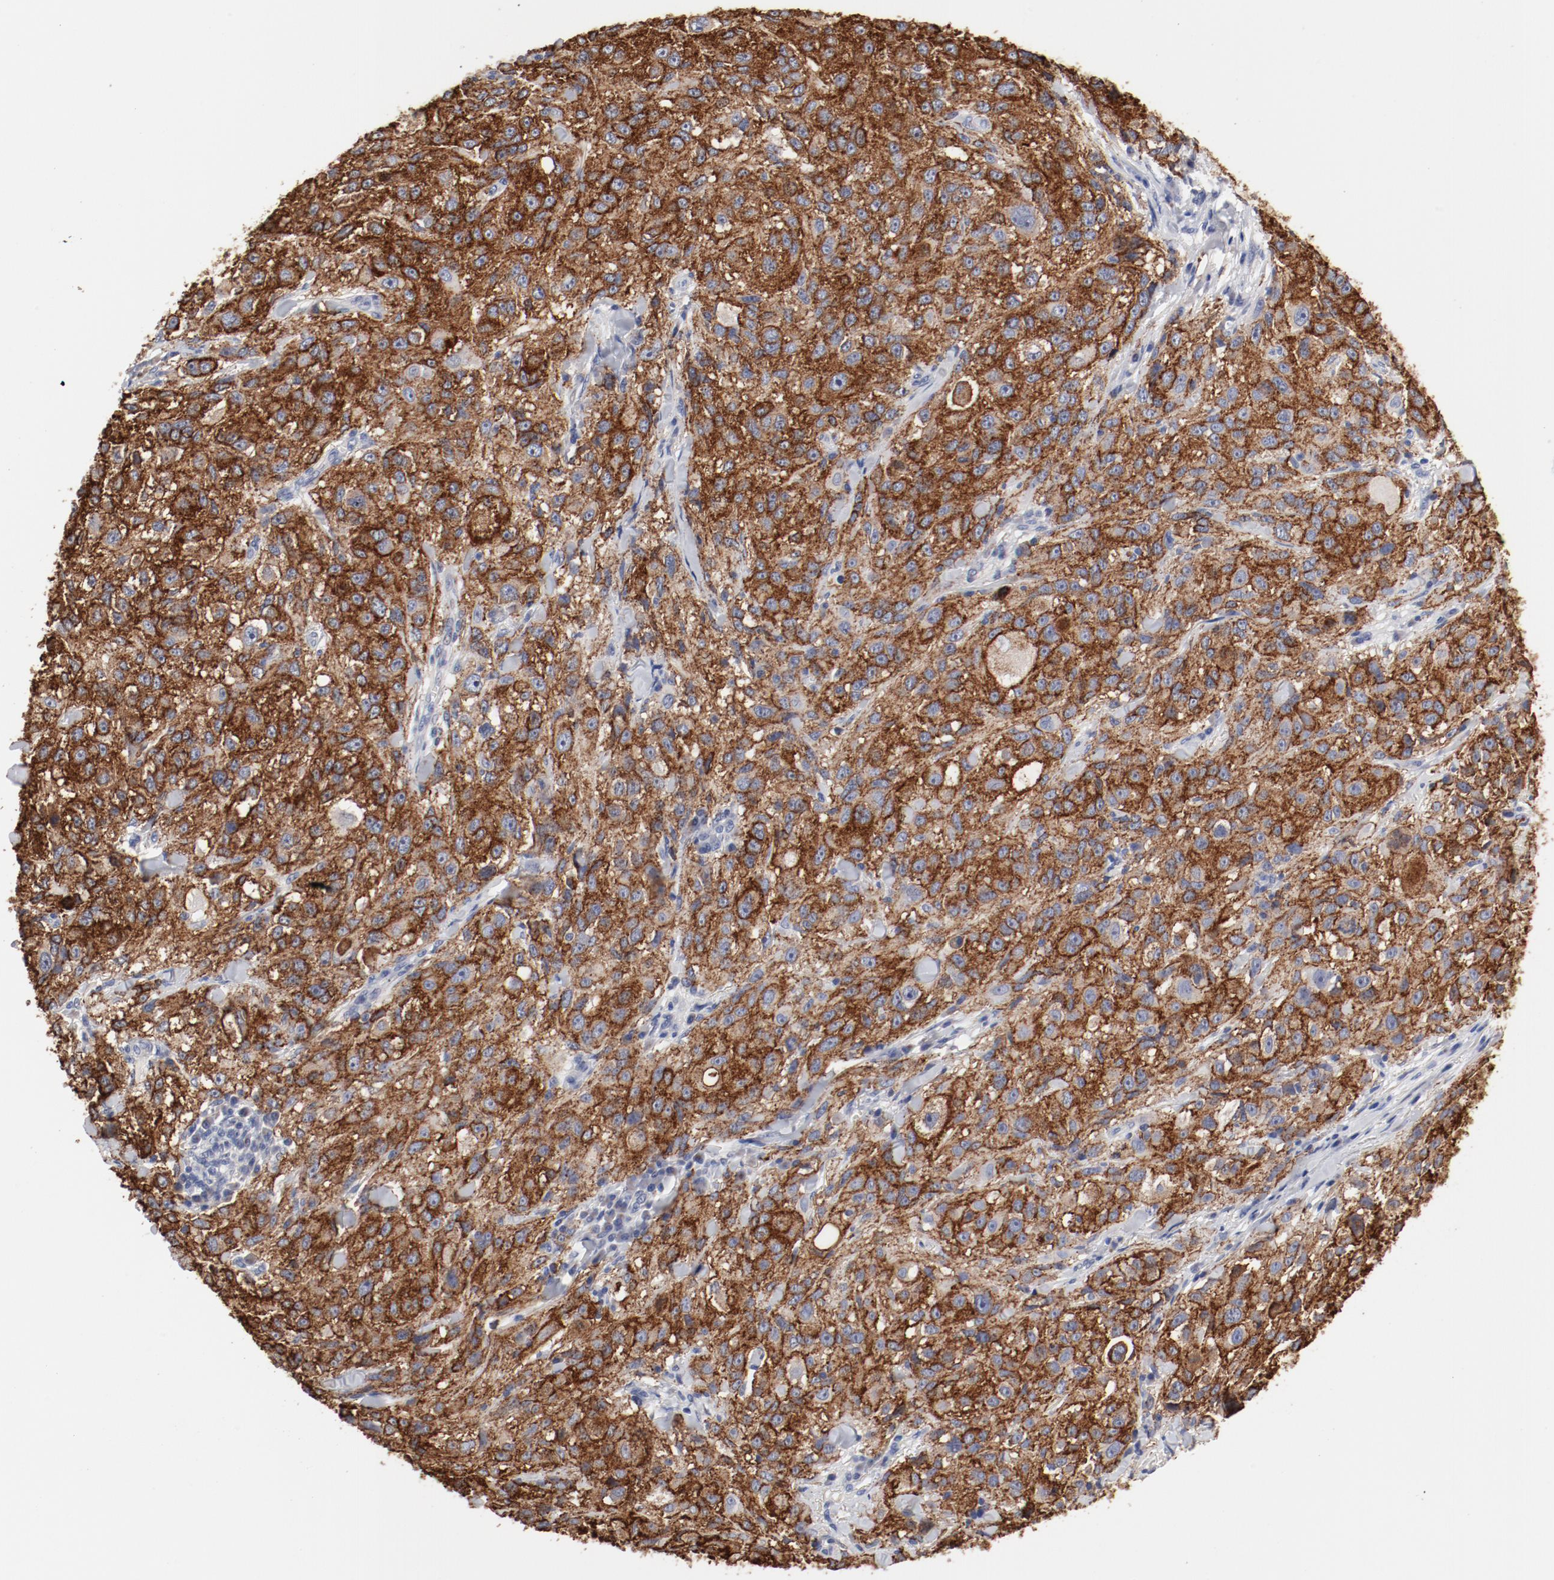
{"staining": {"intensity": "strong", "quantity": ">75%", "location": "cytoplasmic/membranous"}, "tissue": "melanoma", "cell_type": "Tumor cells", "image_type": "cancer", "snomed": [{"axis": "morphology", "description": "Necrosis, NOS"}, {"axis": "morphology", "description": "Malignant melanoma, NOS"}, {"axis": "topography", "description": "Skin"}], "caption": "Malignant melanoma stained for a protein demonstrates strong cytoplasmic/membranous positivity in tumor cells.", "gene": "GPR143", "patient": {"sex": "female", "age": 87}}